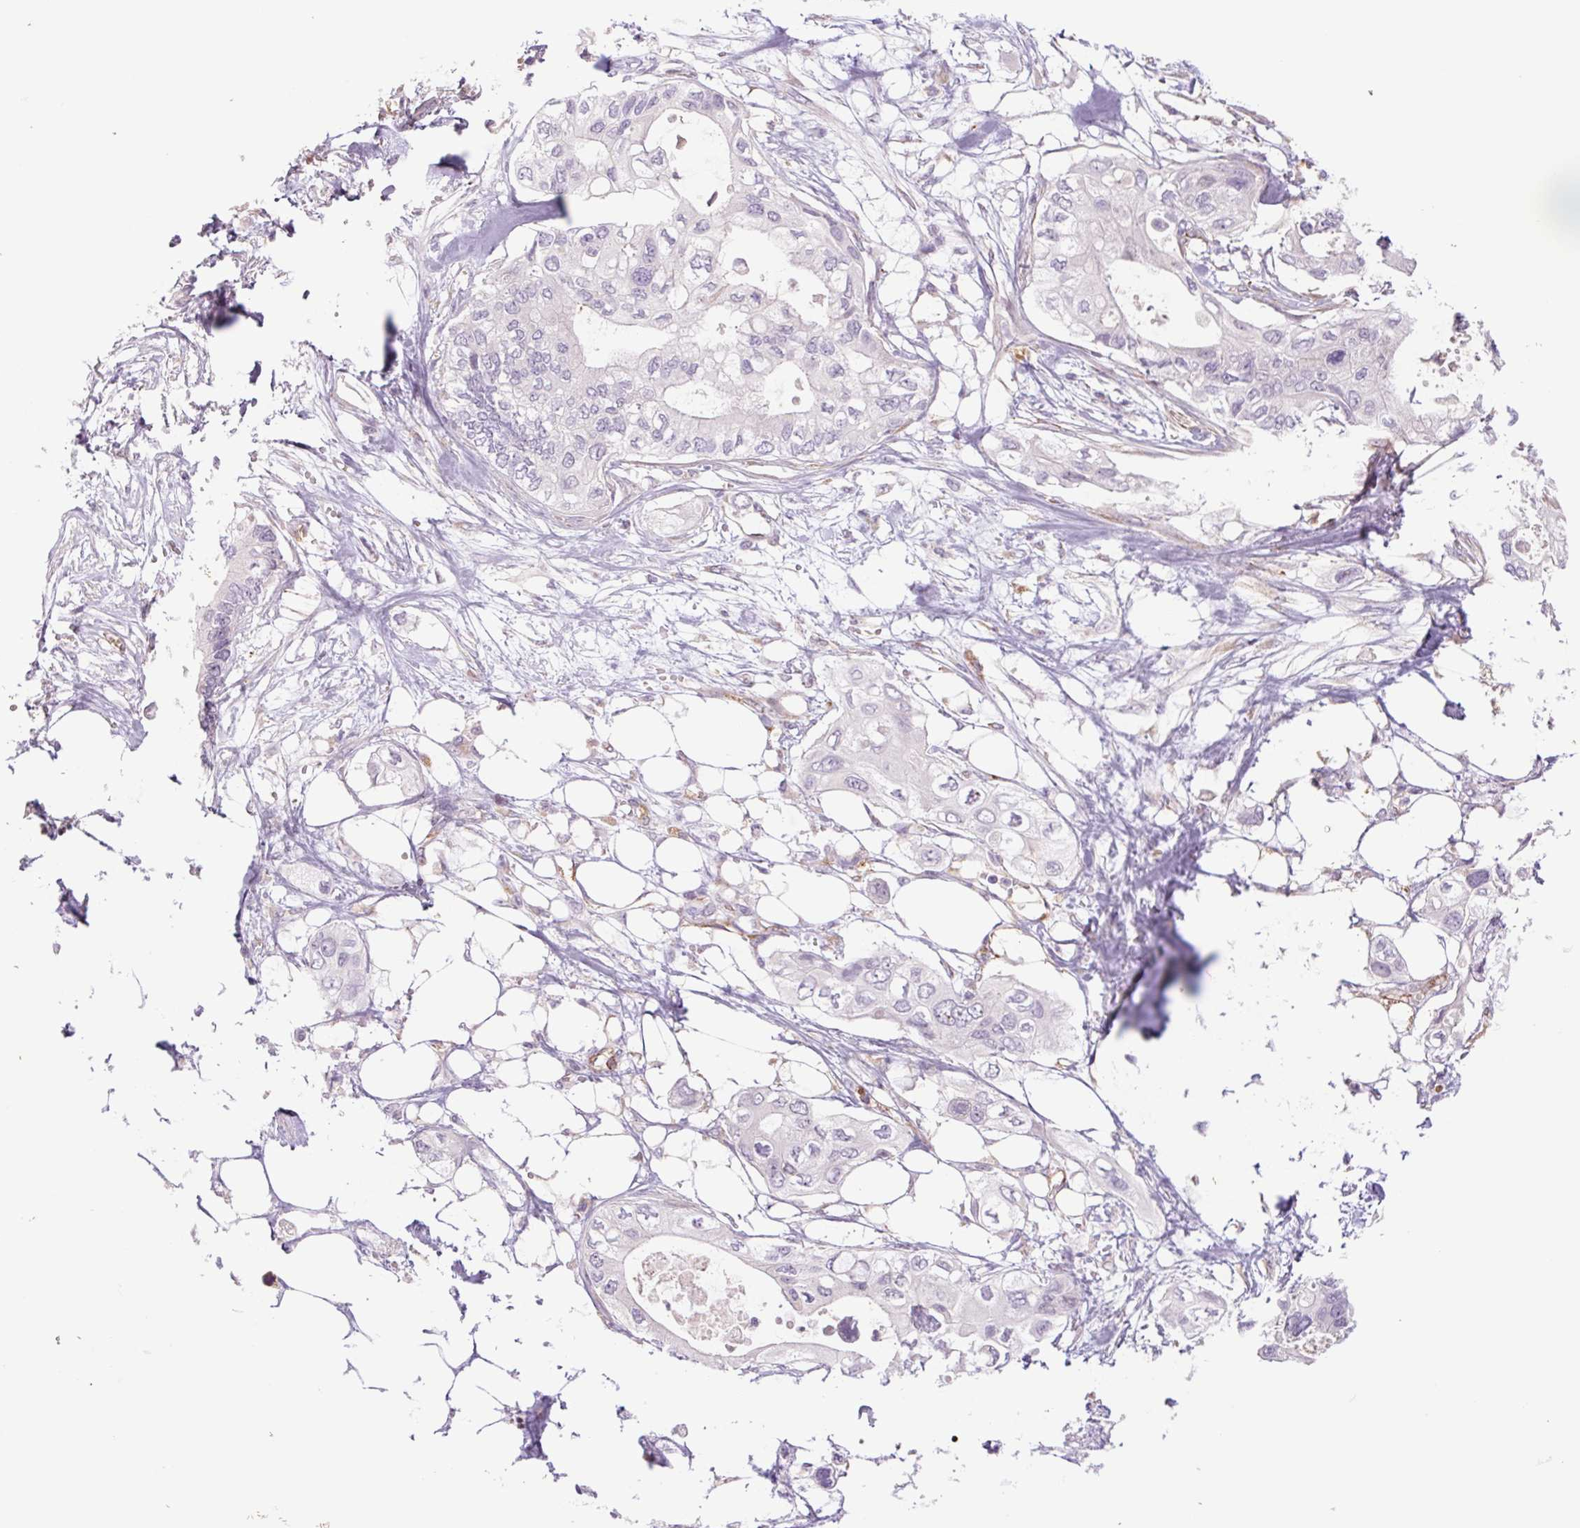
{"staining": {"intensity": "negative", "quantity": "none", "location": "none"}, "tissue": "pancreatic cancer", "cell_type": "Tumor cells", "image_type": "cancer", "snomed": [{"axis": "morphology", "description": "Adenocarcinoma, NOS"}, {"axis": "topography", "description": "Pancreas"}], "caption": "The immunohistochemistry image has no significant staining in tumor cells of pancreatic cancer (adenocarcinoma) tissue.", "gene": "IGFL3", "patient": {"sex": "female", "age": 63}}